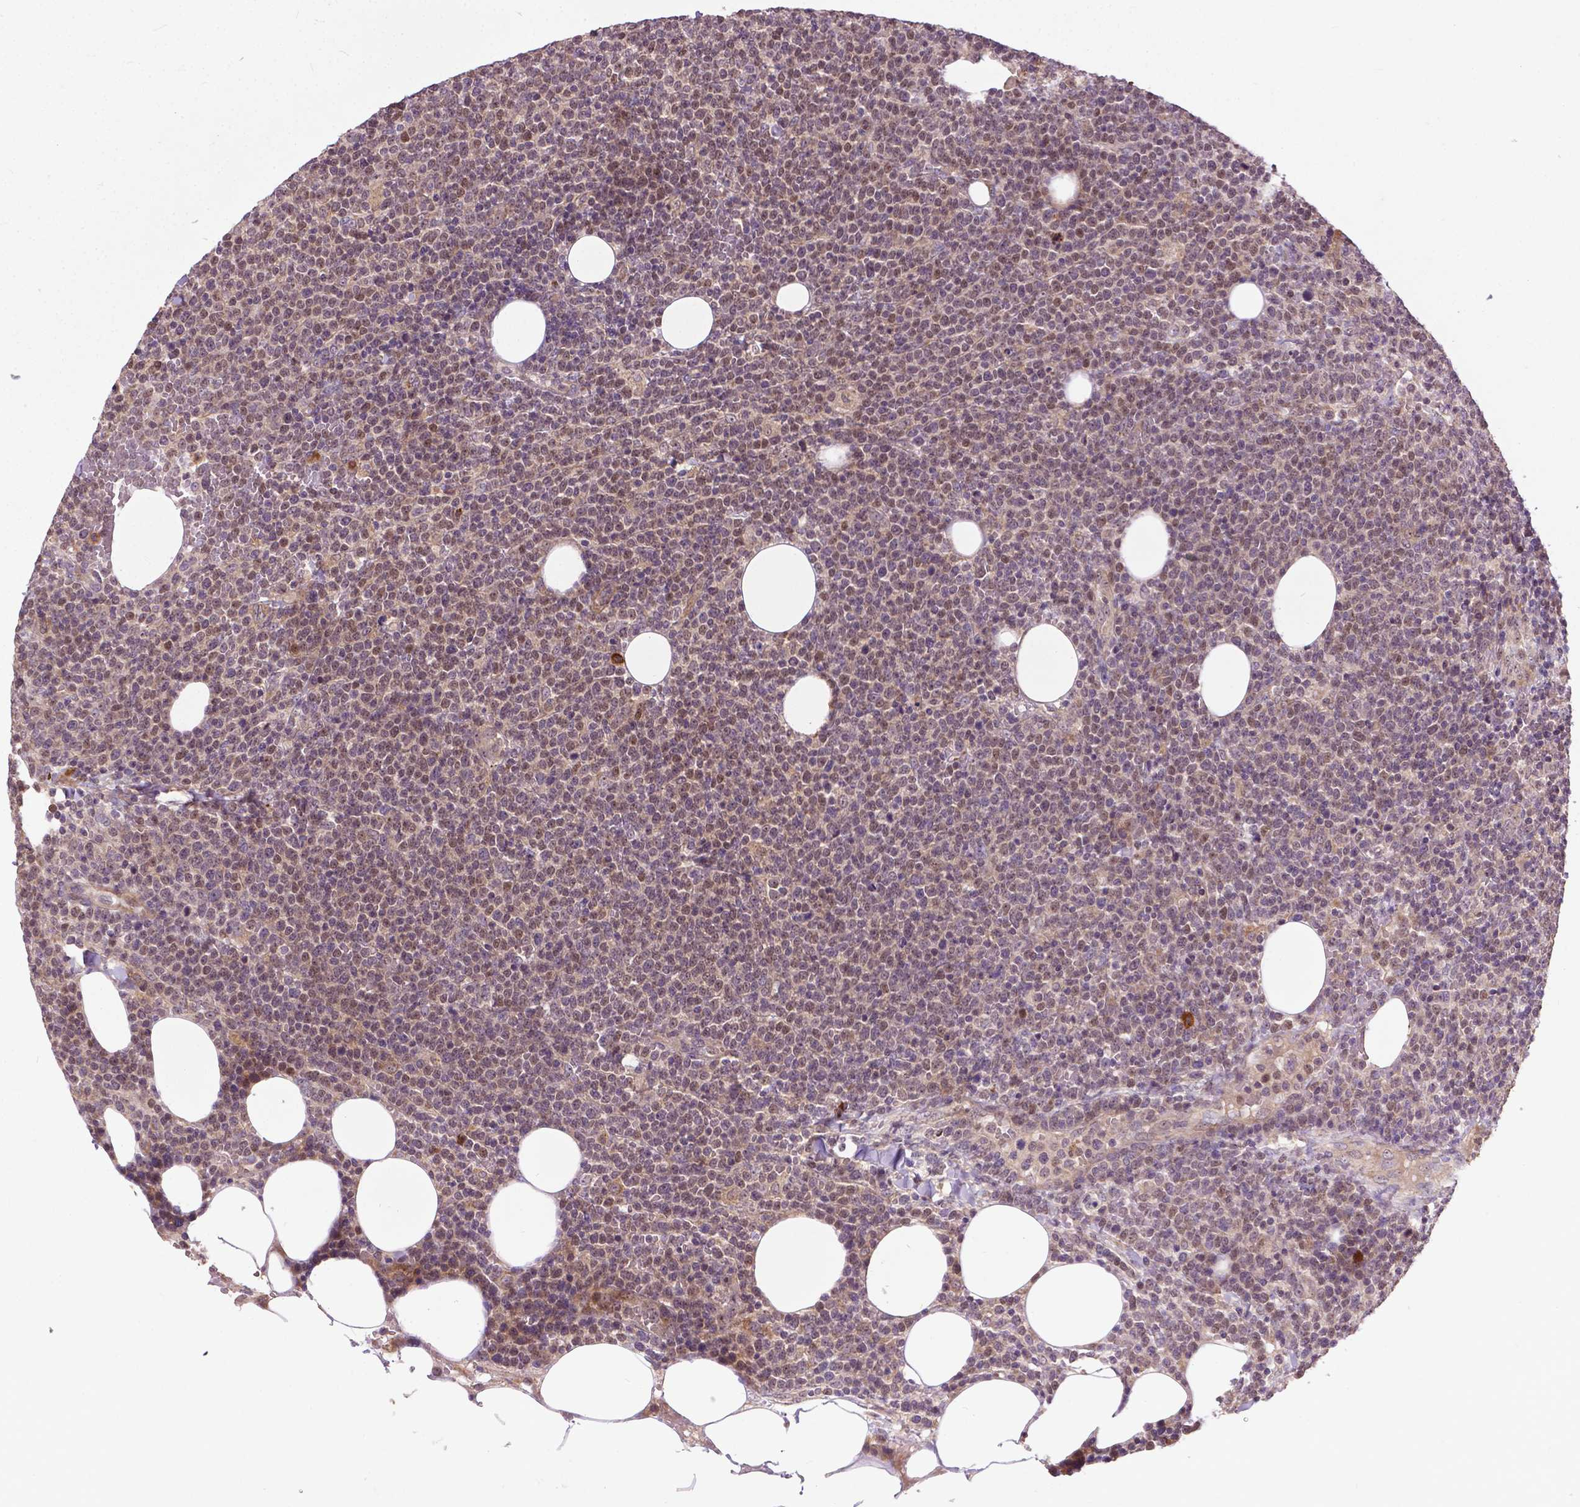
{"staining": {"intensity": "weak", "quantity": "<25%", "location": "cytoplasmic/membranous,nuclear"}, "tissue": "lymphoma", "cell_type": "Tumor cells", "image_type": "cancer", "snomed": [{"axis": "morphology", "description": "Malignant lymphoma, non-Hodgkin's type, High grade"}, {"axis": "topography", "description": "Lymph node"}], "caption": "DAB (3,3'-diaminobenzidine) immunohistochemical staining of human high-grade malignant lymphoma, non-Hodgkin's type displays no significant staining in tumor cells.", "gene": "PARP3", "patient": {"sex": "male", "age": 61}}